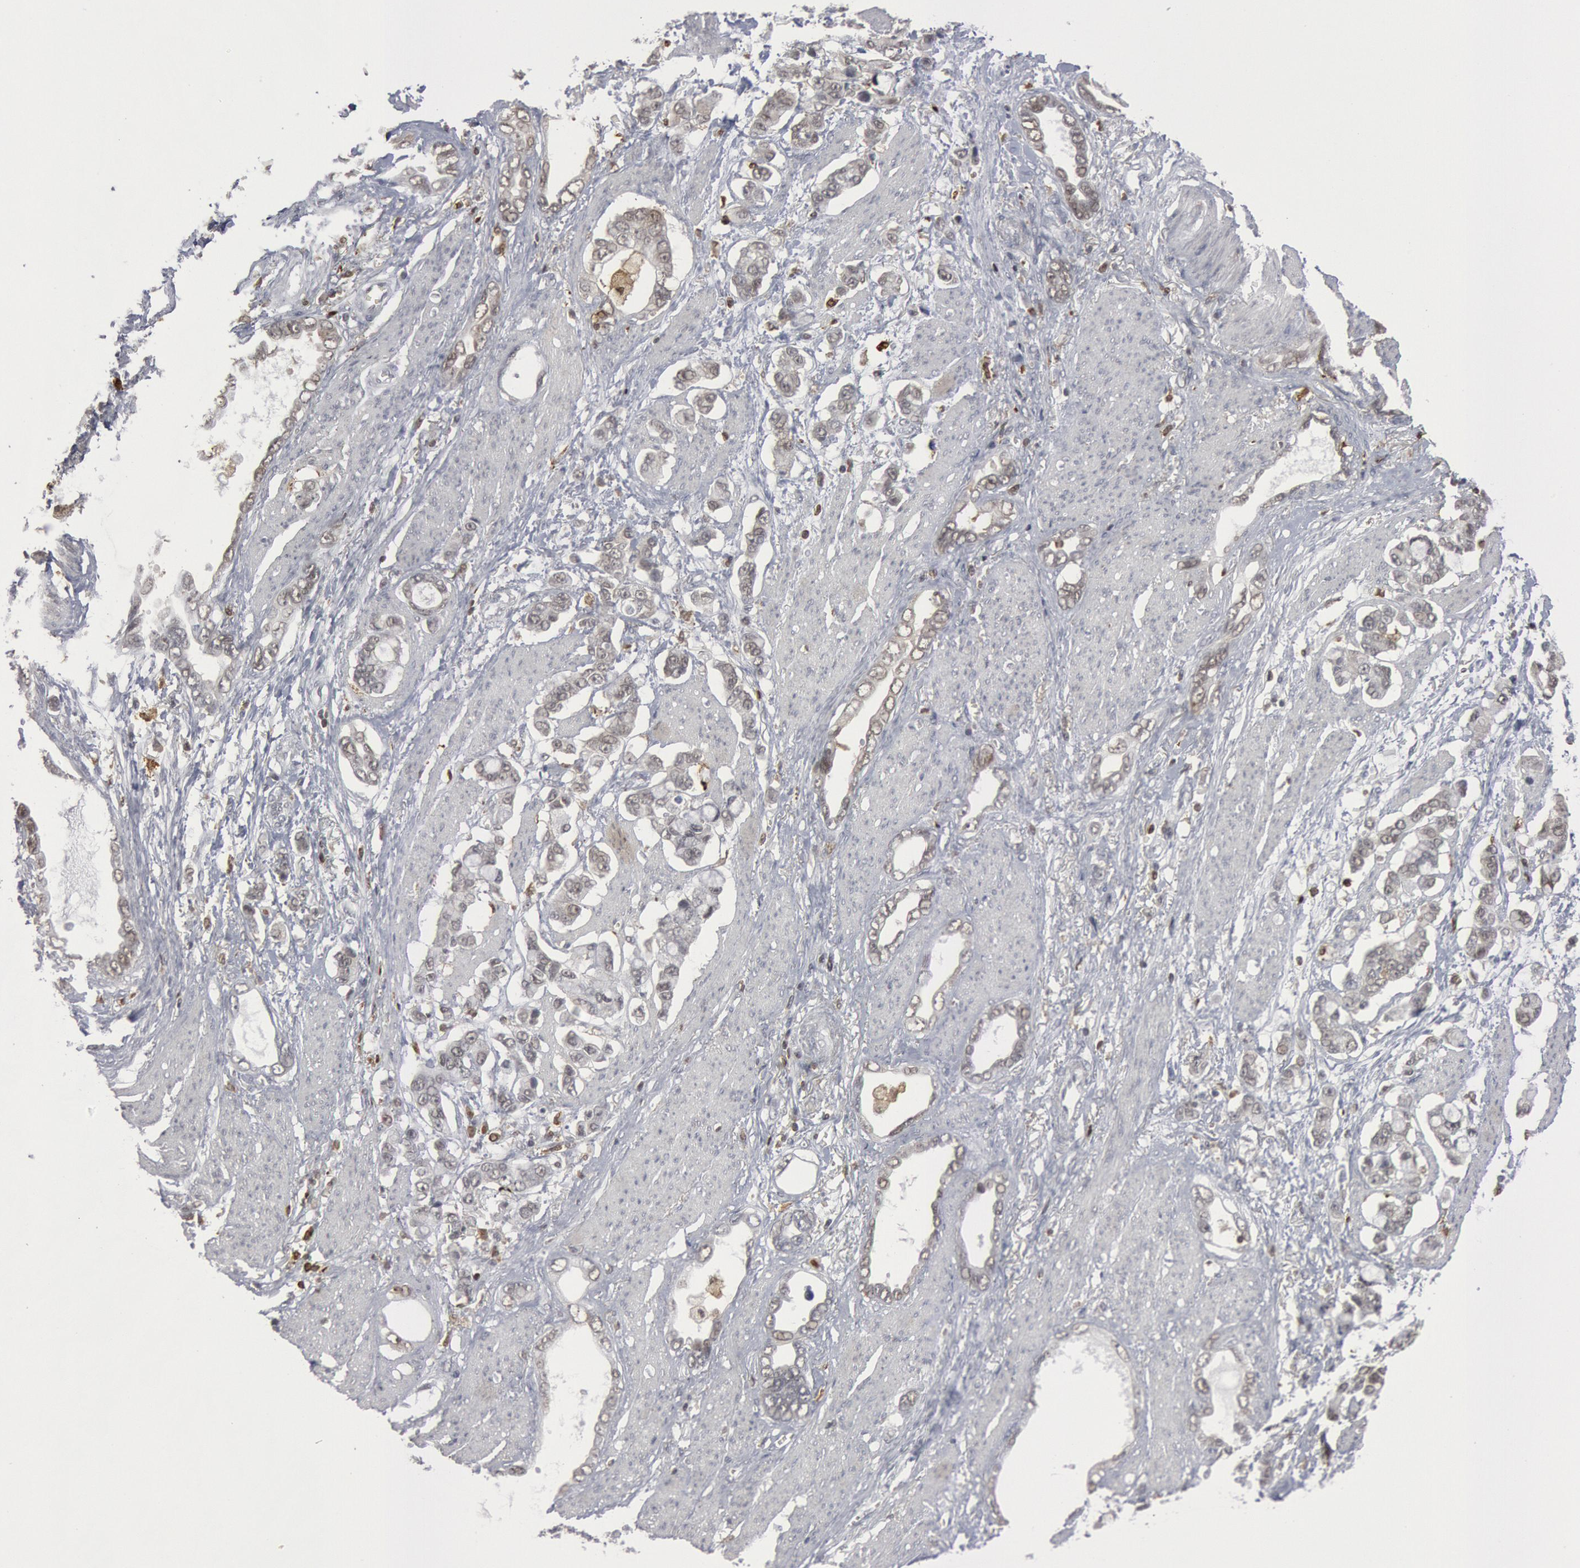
{"staining": {"intensity": "weak", "quantity": "25%-75%", "location": "nuclear"}, "tissue": "stomach cancer", "cell_type": "Tumor cells", "image_type": "cancer", "snomed": [{"axis": "morphology", "description": "Adenocarcinoma, NOS"}, {"axis": "topography", "description": "Stomach"}], "caption": "Immunohistochemical staining of stomach adenocarcinoma exhibits low levels of weak nuclear expression in about 25%-75% of tumor cells.", "gene": "PTPN6", "patient": {"sex": "male", "age": 78}}